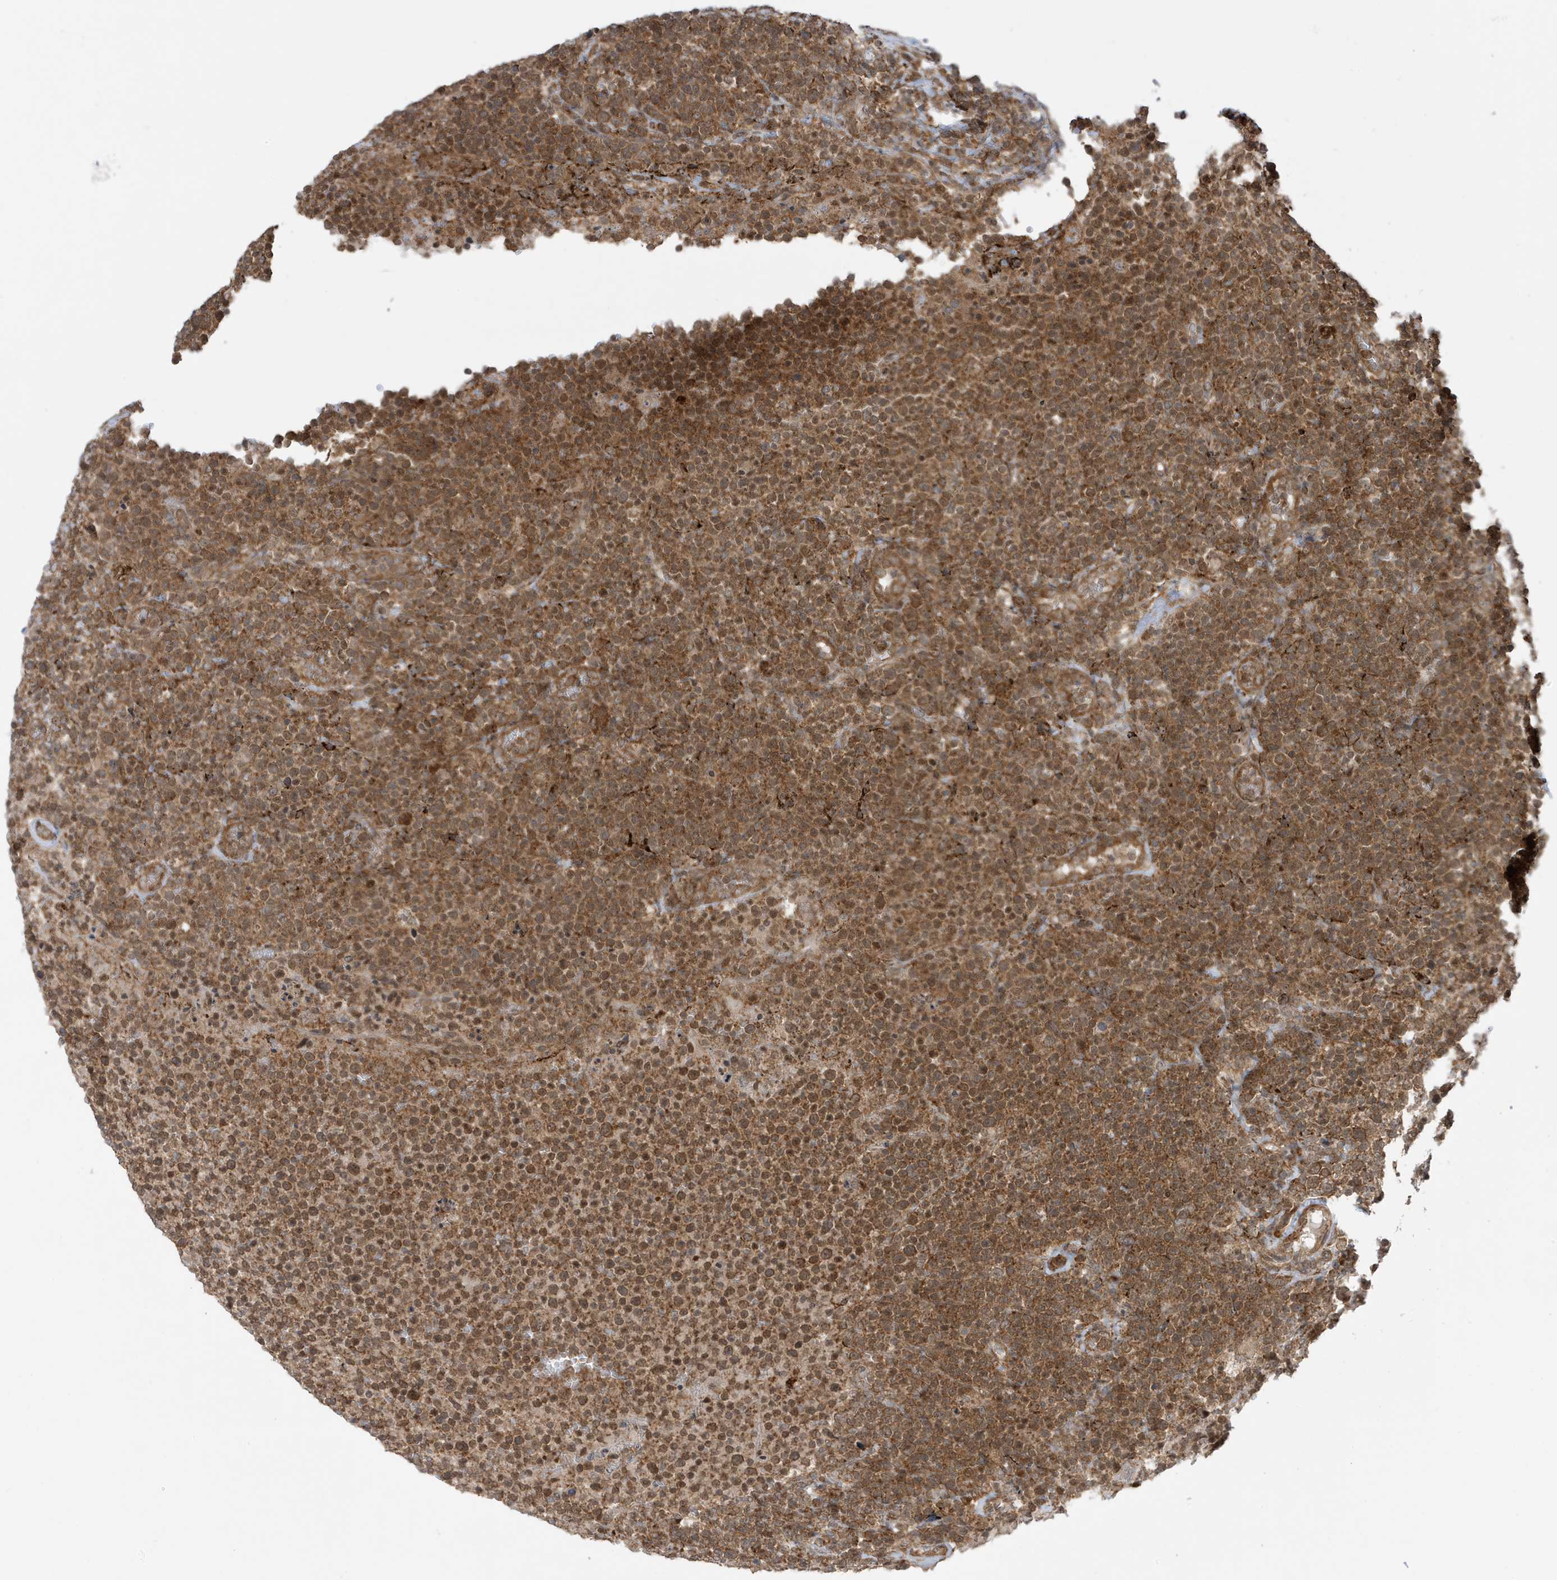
{"staining": {"intensity": "moderate", "quantity": ">75%", "location": "cytoplasmic/membranous"}, "tissue": "lymphoma", "cell_type": "Tumor cells", "image_type": "cancer", "snomed": [{"axis": "morphology", "description": "Malignant lymphoma, non-Hodgkin's type, High grade"}, {"axis": "topography", "description": "Lymph node"}], "caption": "Moderate cytoplasmic/membranous positivity is identified in about >75% of tumor cells in malignant lymphoma, non-Hodgkin's type (high-grade). (Brightfield microscopy of DAB IHC at high magnification).", "gene": "DHX36", "patient": {"sex": "male", "age": 61}}